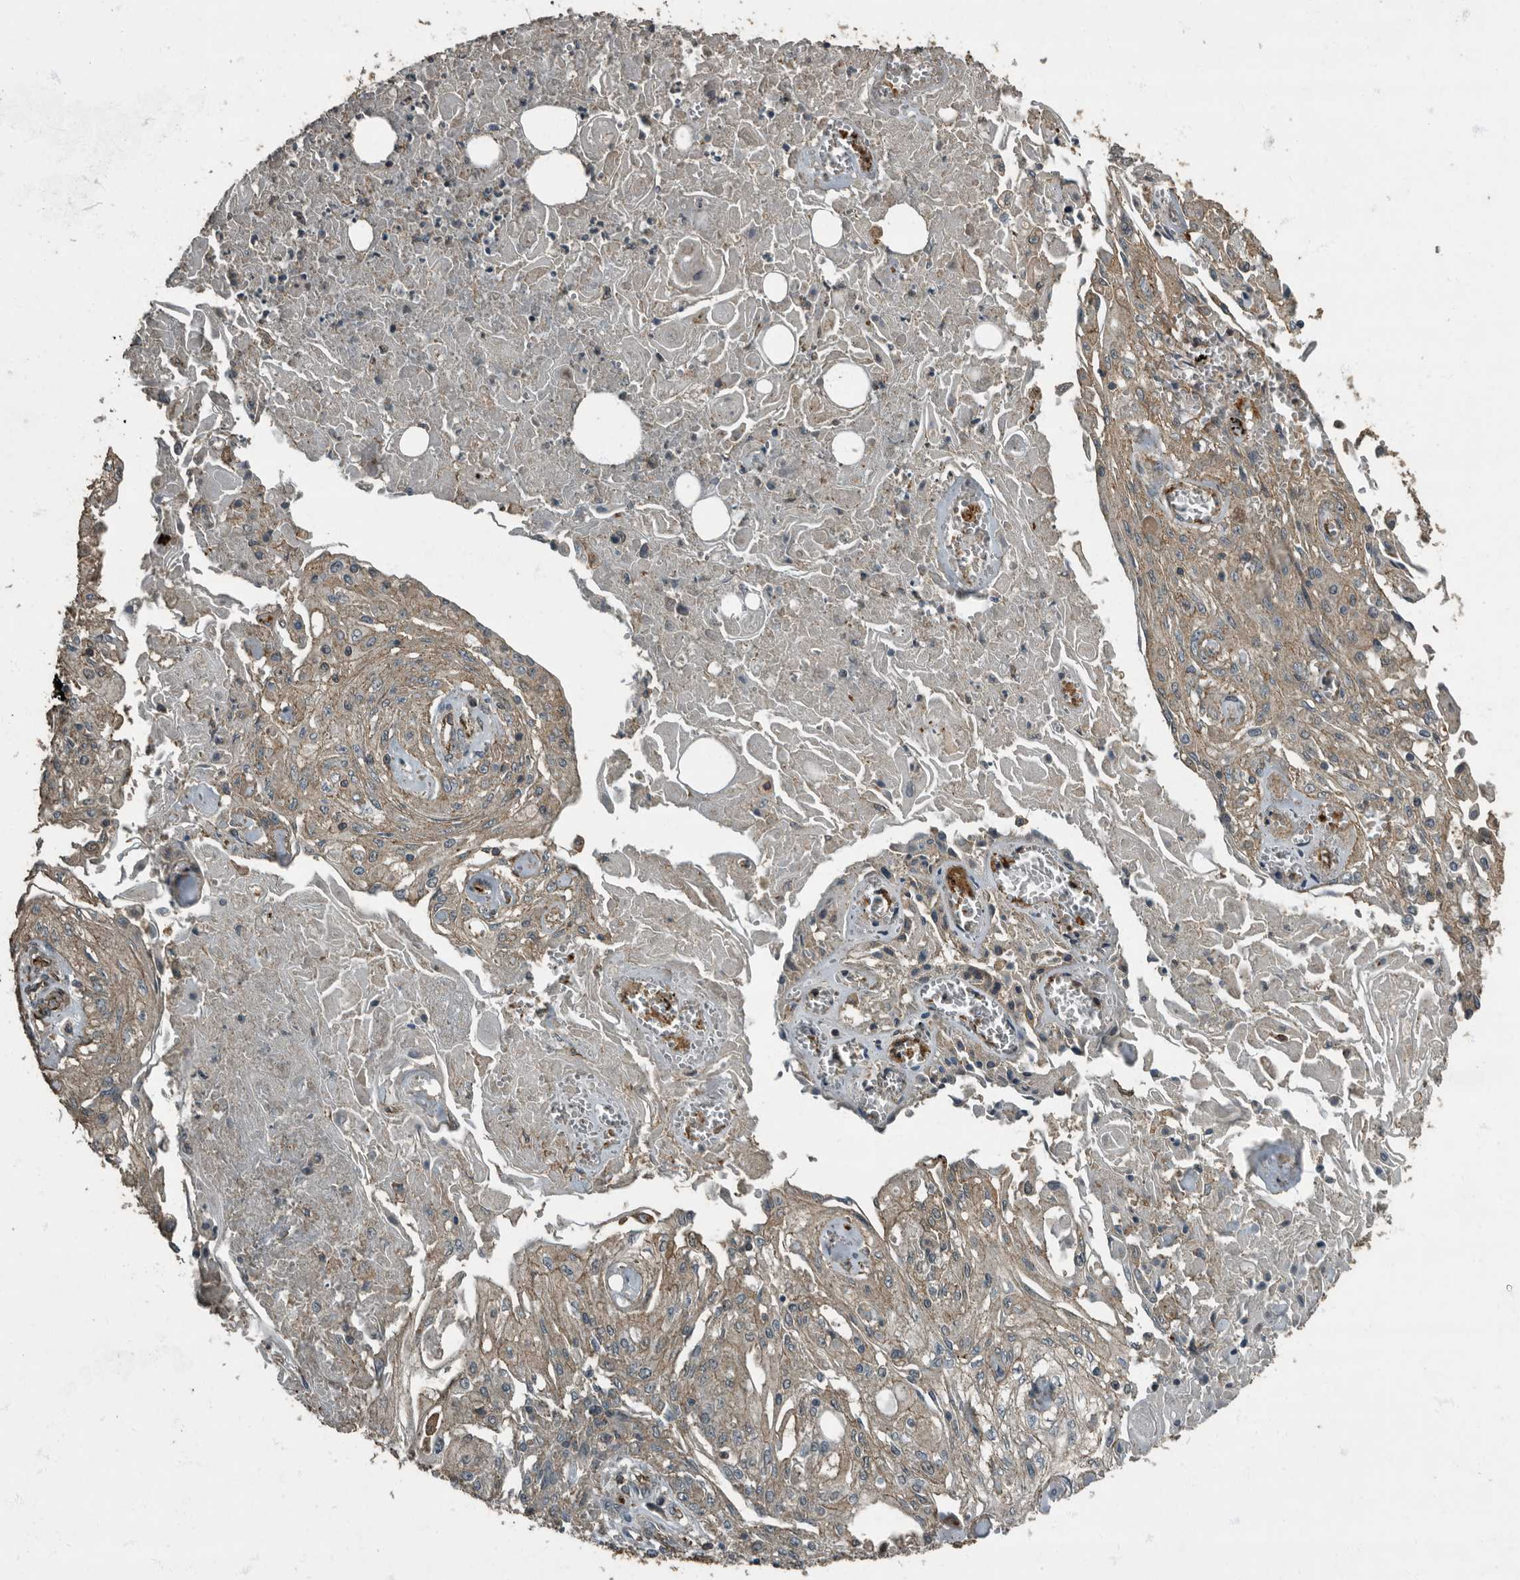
{"staining": {"intensity": "weak", "quantity": "<25%", "location": "cytoplasmic/membranous"}, "tissue": "skin cancer", "cell_type": "Tumor cells", "image_type": "cancer", "snomed": [{"axis": "morphology", "description": "Squamous cell carcinoma, NOS"}, {"axis": "morphology", "description": "Squamous cell carcinoma, metastatic, NOS"}, {"axis": "topography", "description": "Skin"}, {"axis": "topography", "description": "Lymph node"}], "caption": "DAB immunohistochemical staining of human metastatic squamous cell carcinoma (skin) shows no significant positivity in tumor cells.", "gene": "IL15RA", "patient": {"sex": "male", "age": 75}}